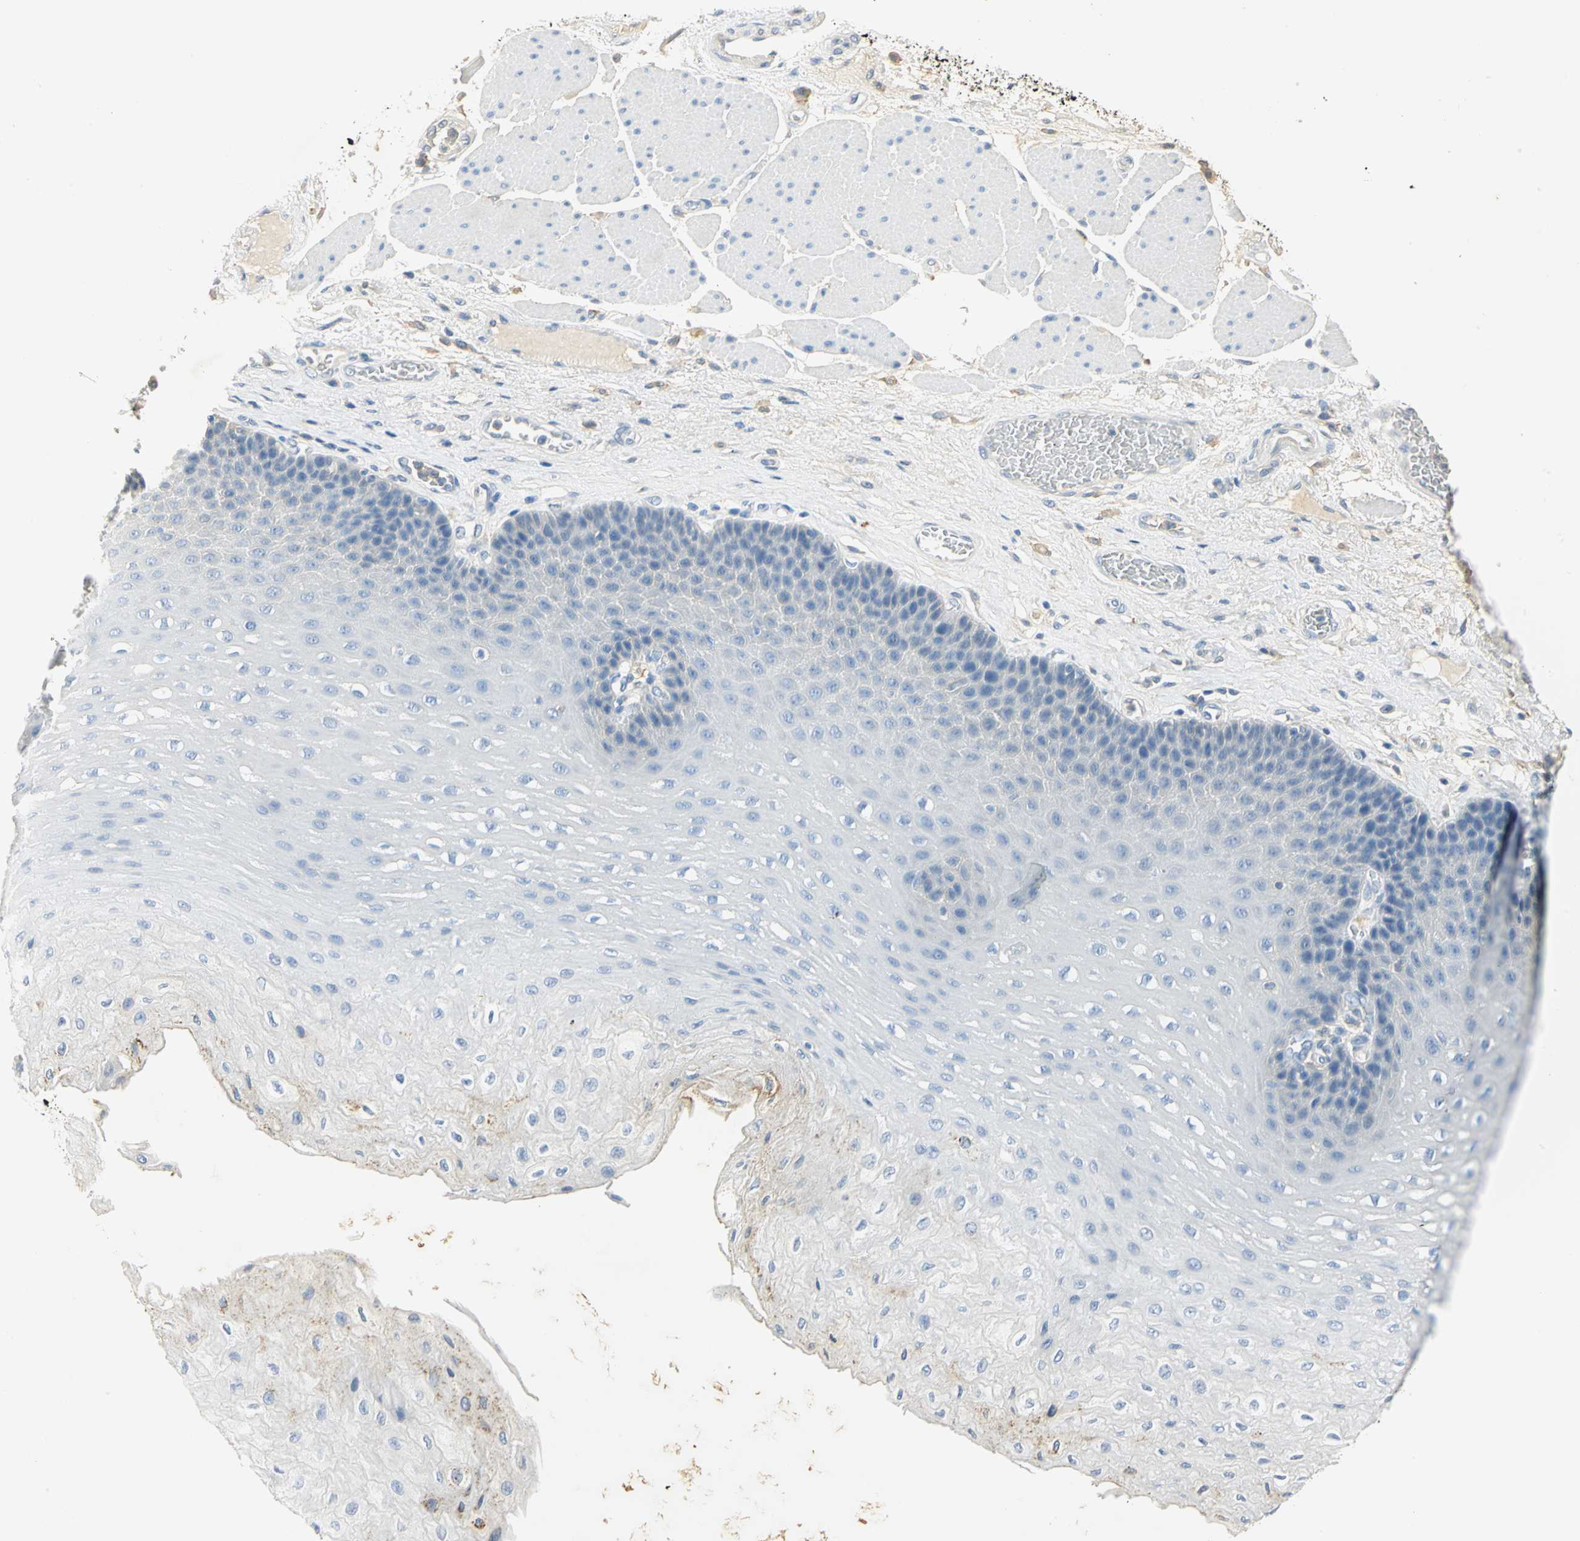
{"staining": {"intensity": "moderate", "quantity": "<25%", "location": "cytoplasmic/membranous"}, "tissue": "esophagus", "cell_type": "Squamous epithelial cells", "image_type": "normal", "snomed": [{"axis": "morphology", "description": "Normal tissue, NOS"}, {"axis": "topography", "description": "Esophagus"}], "caption": "Immunohistochemistry (DAB (3,3'-diaminobenzidine)) staining of normal human esophagus exhibits moderate cytoplasmic/membranous protein expression in approximately <25% of squamous epithelial cells. (DAB = brown stain, brightfield microscopy at high magnification).", "gene": "ANXA4", "patient": {"sex": "female", "age": 72}}